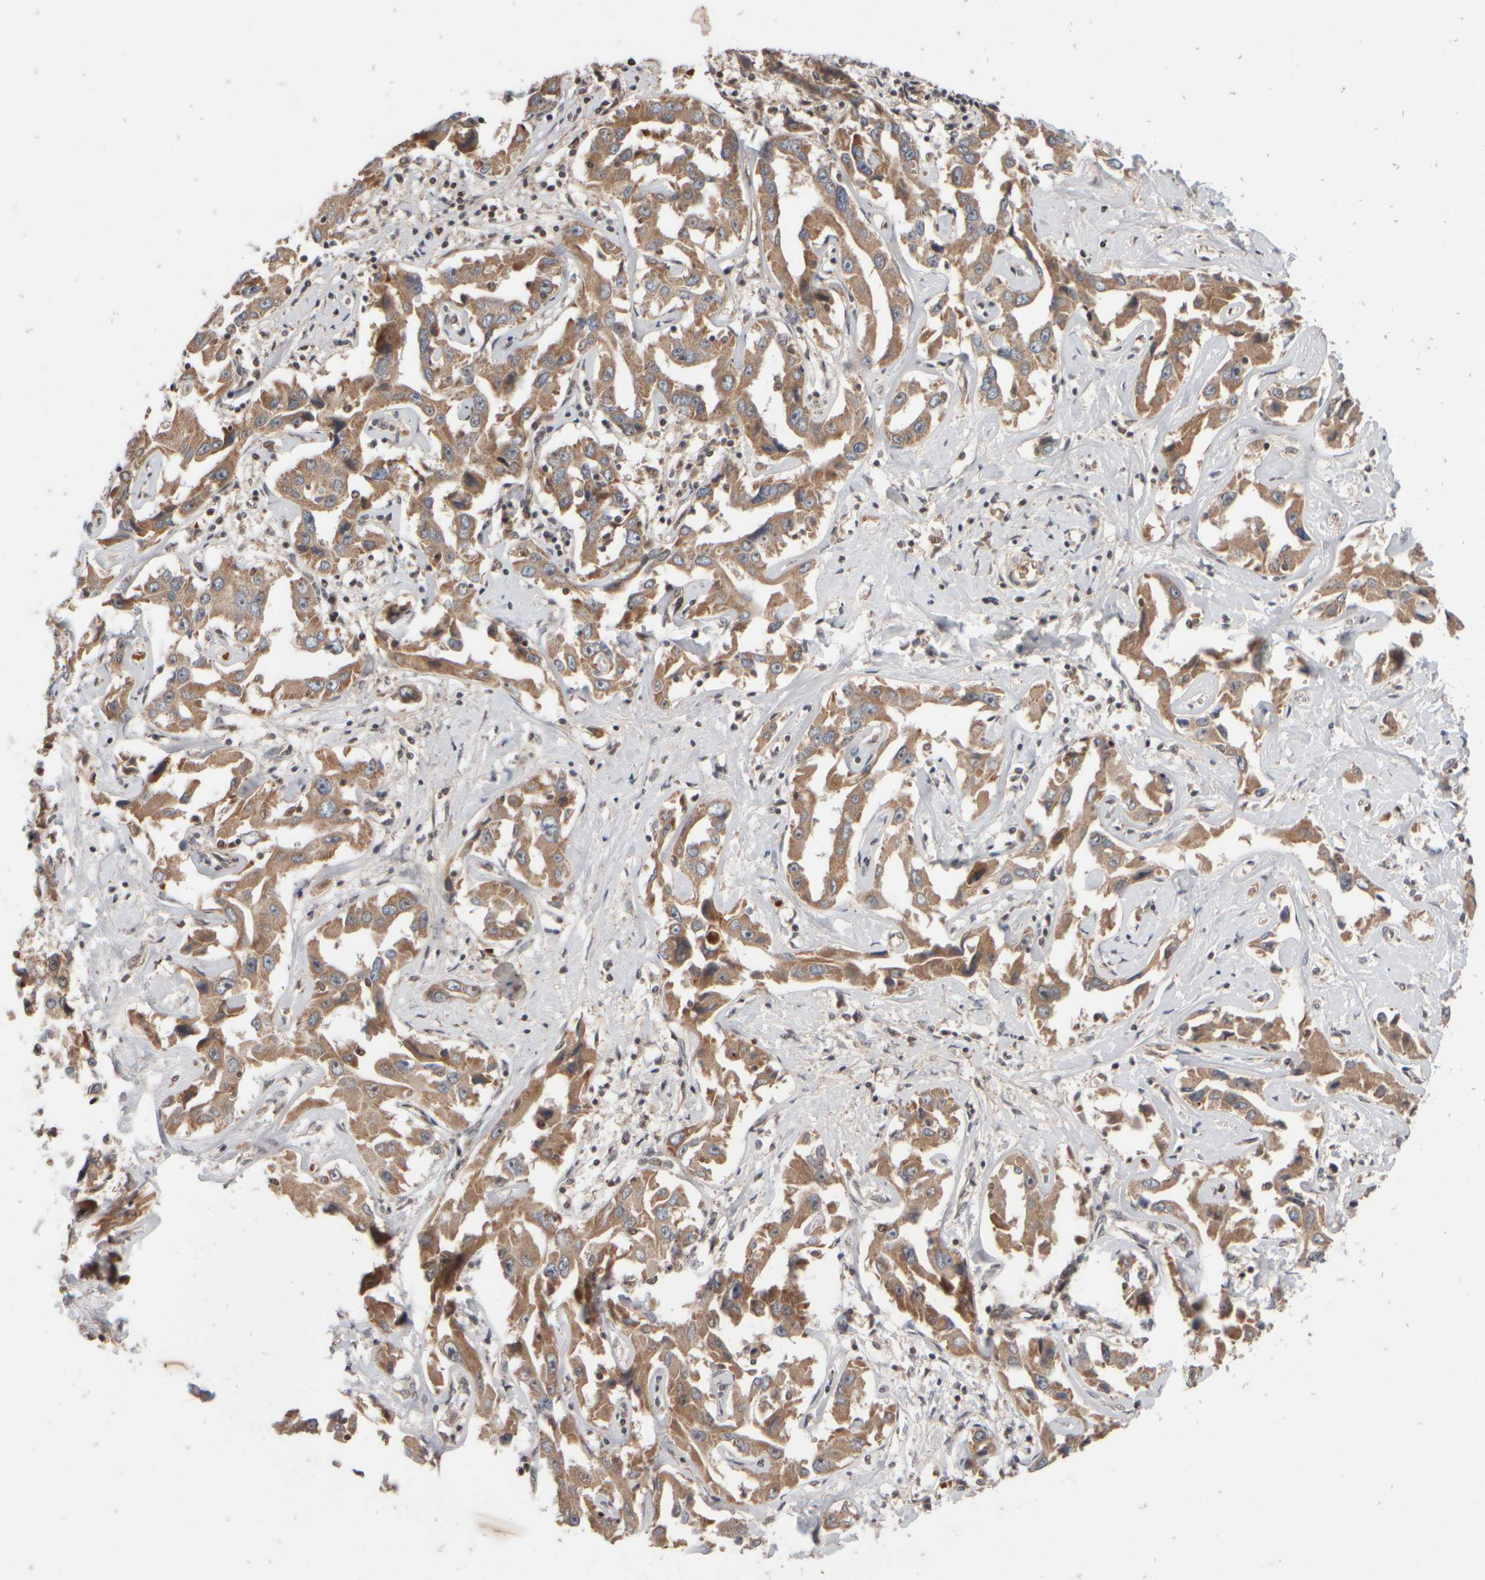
{"staining": {"intensity": "moderate", "quantity": ">75%", "location": "cytoplasmic/membranous"}, "tissue": "liver cancer", "cell_type": "Tumor cells", "image_type": "cancer", "snomed": [{"axis": "morphology", "description": "Cholangiocarcinoma"}, {"axis": "topography", "description": "Liver"}], "caption": "Human liver cancer (cholangiocarcinoma) stained with a protein marker reveals moderate staining in tumor cells.", "gene": "ABHD11", "patient": {"sex": "male", "age": 59}}